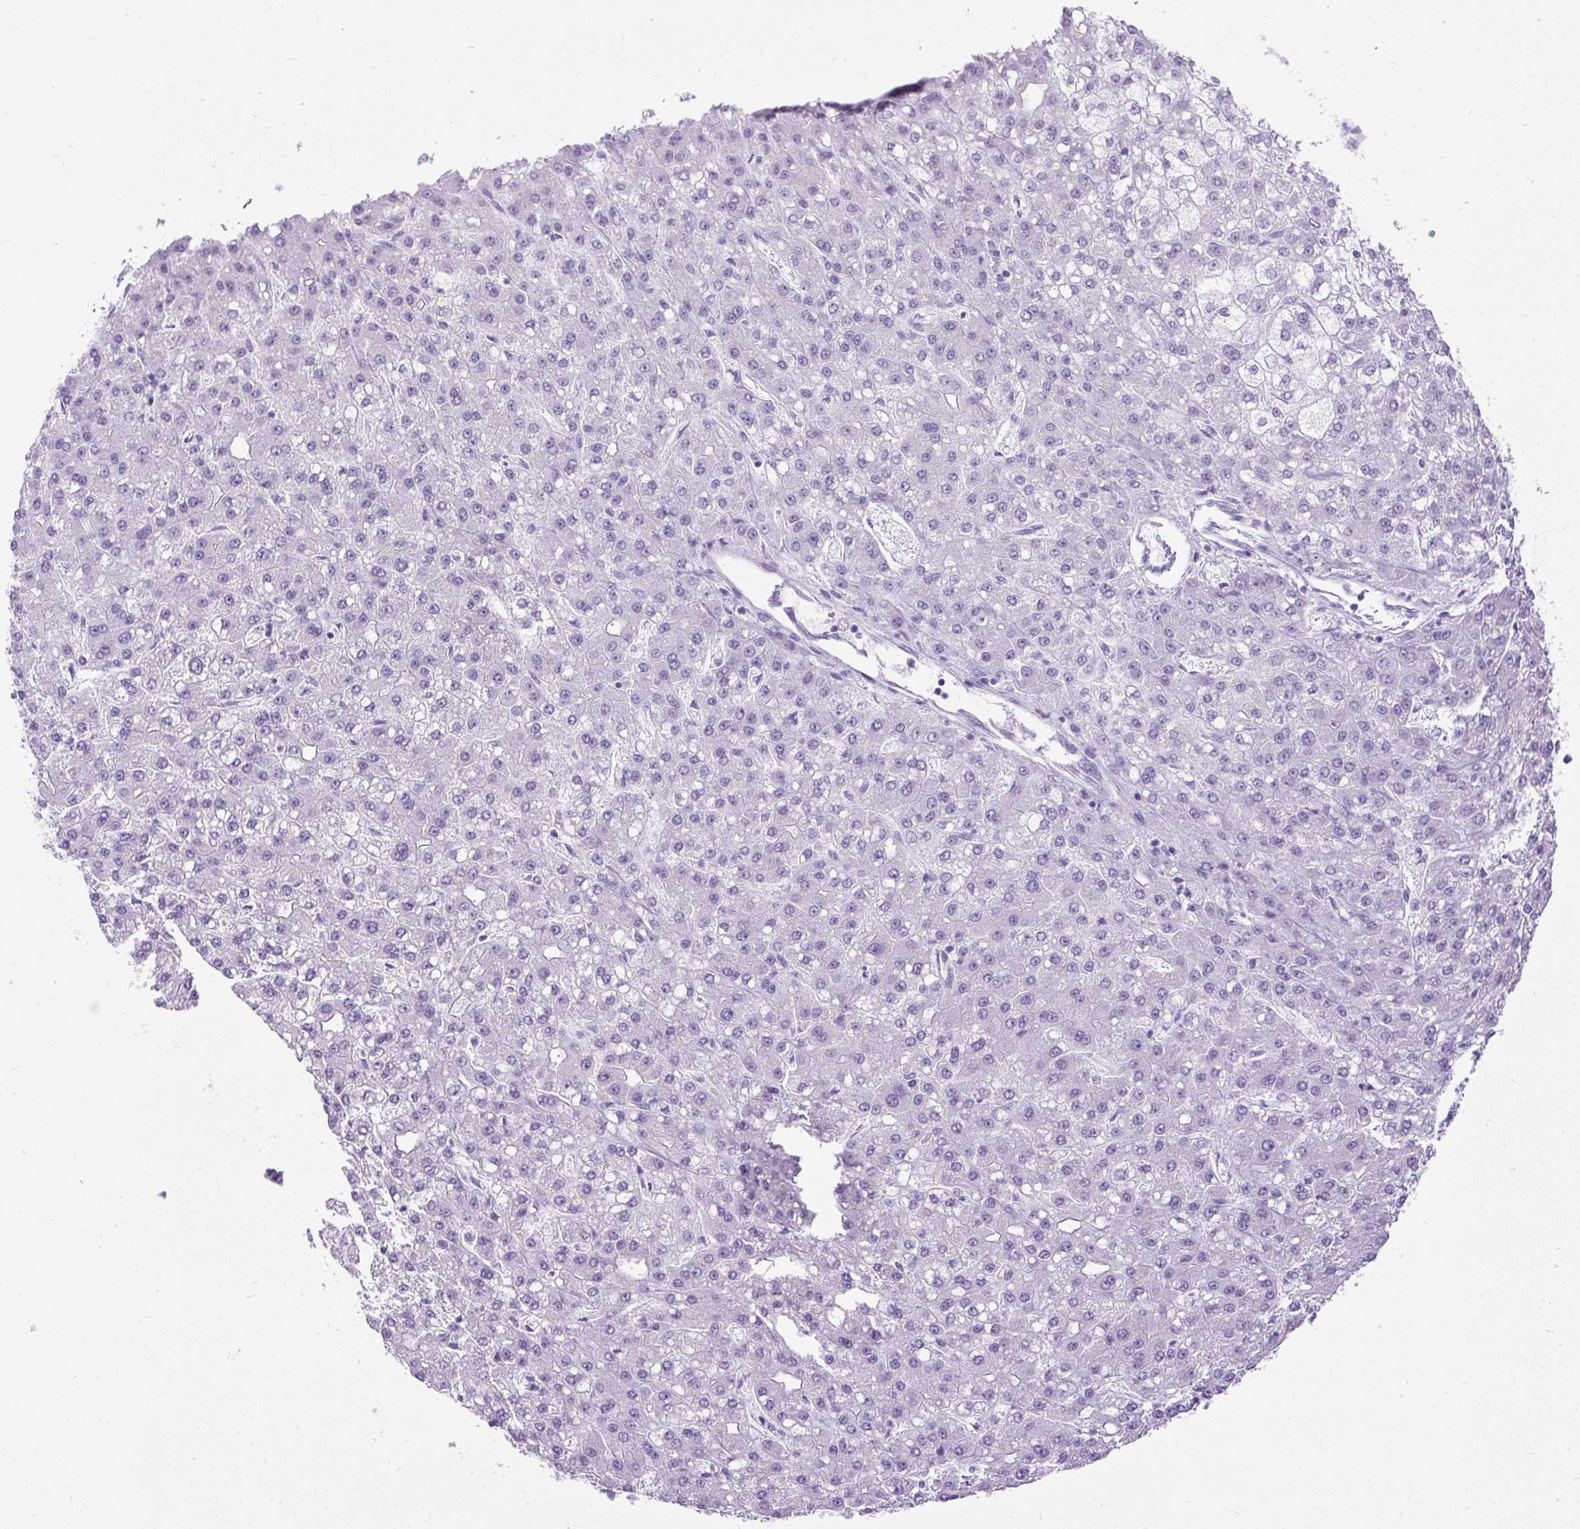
{"staining": {"intensity": "negative", "quantity": "none", "location": "none"}, "tissue": "liver cancer", "cell_type": "Tumor cells", "image_type": "cancer", "snomed": [{"axis": "morphology", "description": "Carcinoma, Hepatocellular, NOS"}, {"axis": "topography", "description": "Liver"}], "caption": "Immunohistochemistry photomicrograph of neoplastic tissue: hepatocellular carcinoma (liver) stained with DAB demonstrates no significant protein staining in tumor cells.", "gene": "UPP1", "patient": {"sex": "male", "age": 67}}